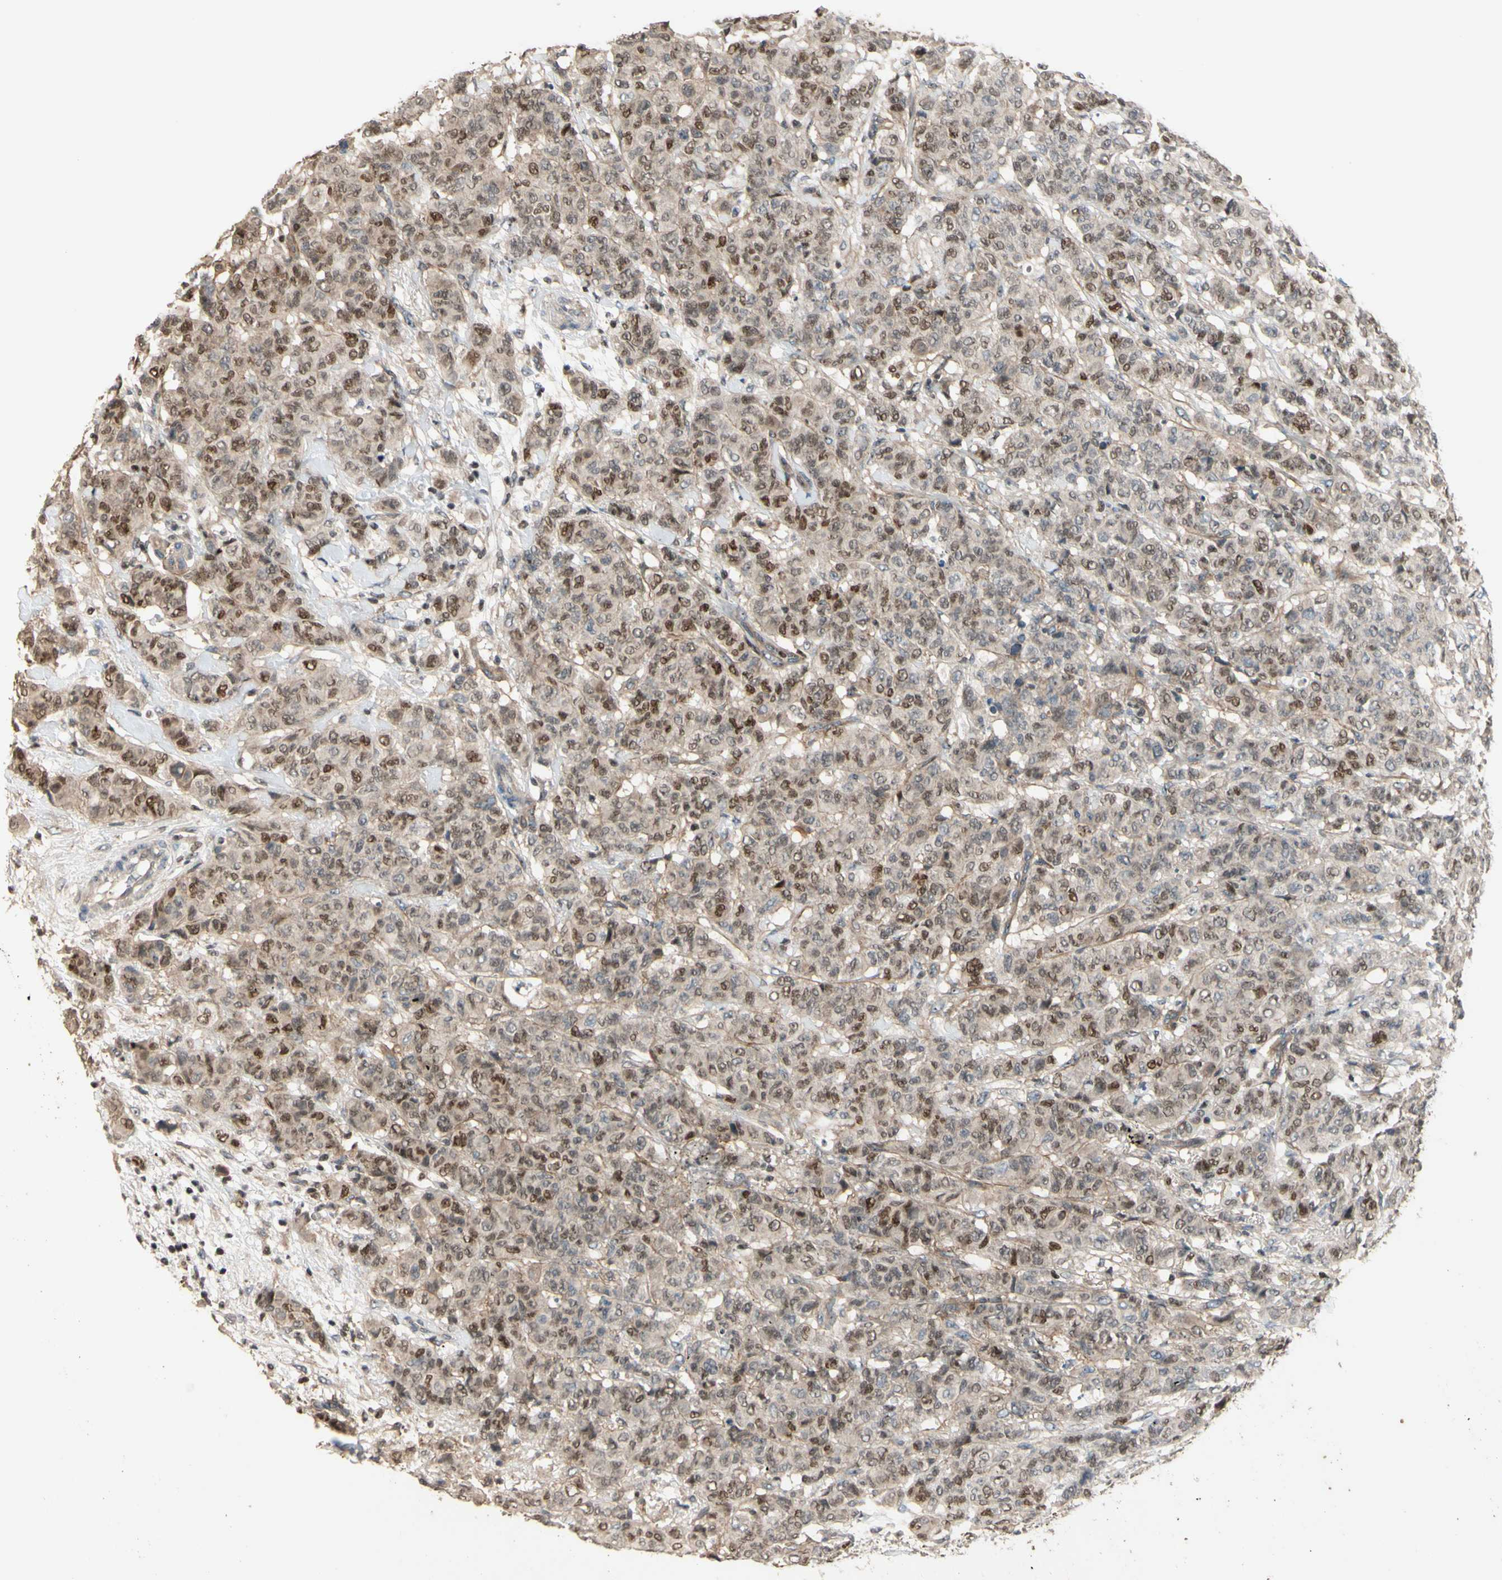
{"staining": {"intensity": "moderate", "quantity": "25%-75%", "location": "cytoplasmic/membranous,nuclear"}, "tissue": "breast cancer", "cell_type": "Tumor cells", "image_type": "cancer", "snomed": [{"axis": "morphology", "description": "Duct carcinoma"}, {"axis": "topography", "description": "Breast"}], "caption": "Immunohistochemical staining of invasive ductal carcinoma (breast) reveals medium levels of moderate cytoplasmic/membranous and nuclear protein expression in approximately 25%-75% of tumor cells.", "gene": "NFYA", "patient": {"sex": "female", "age": 40}}